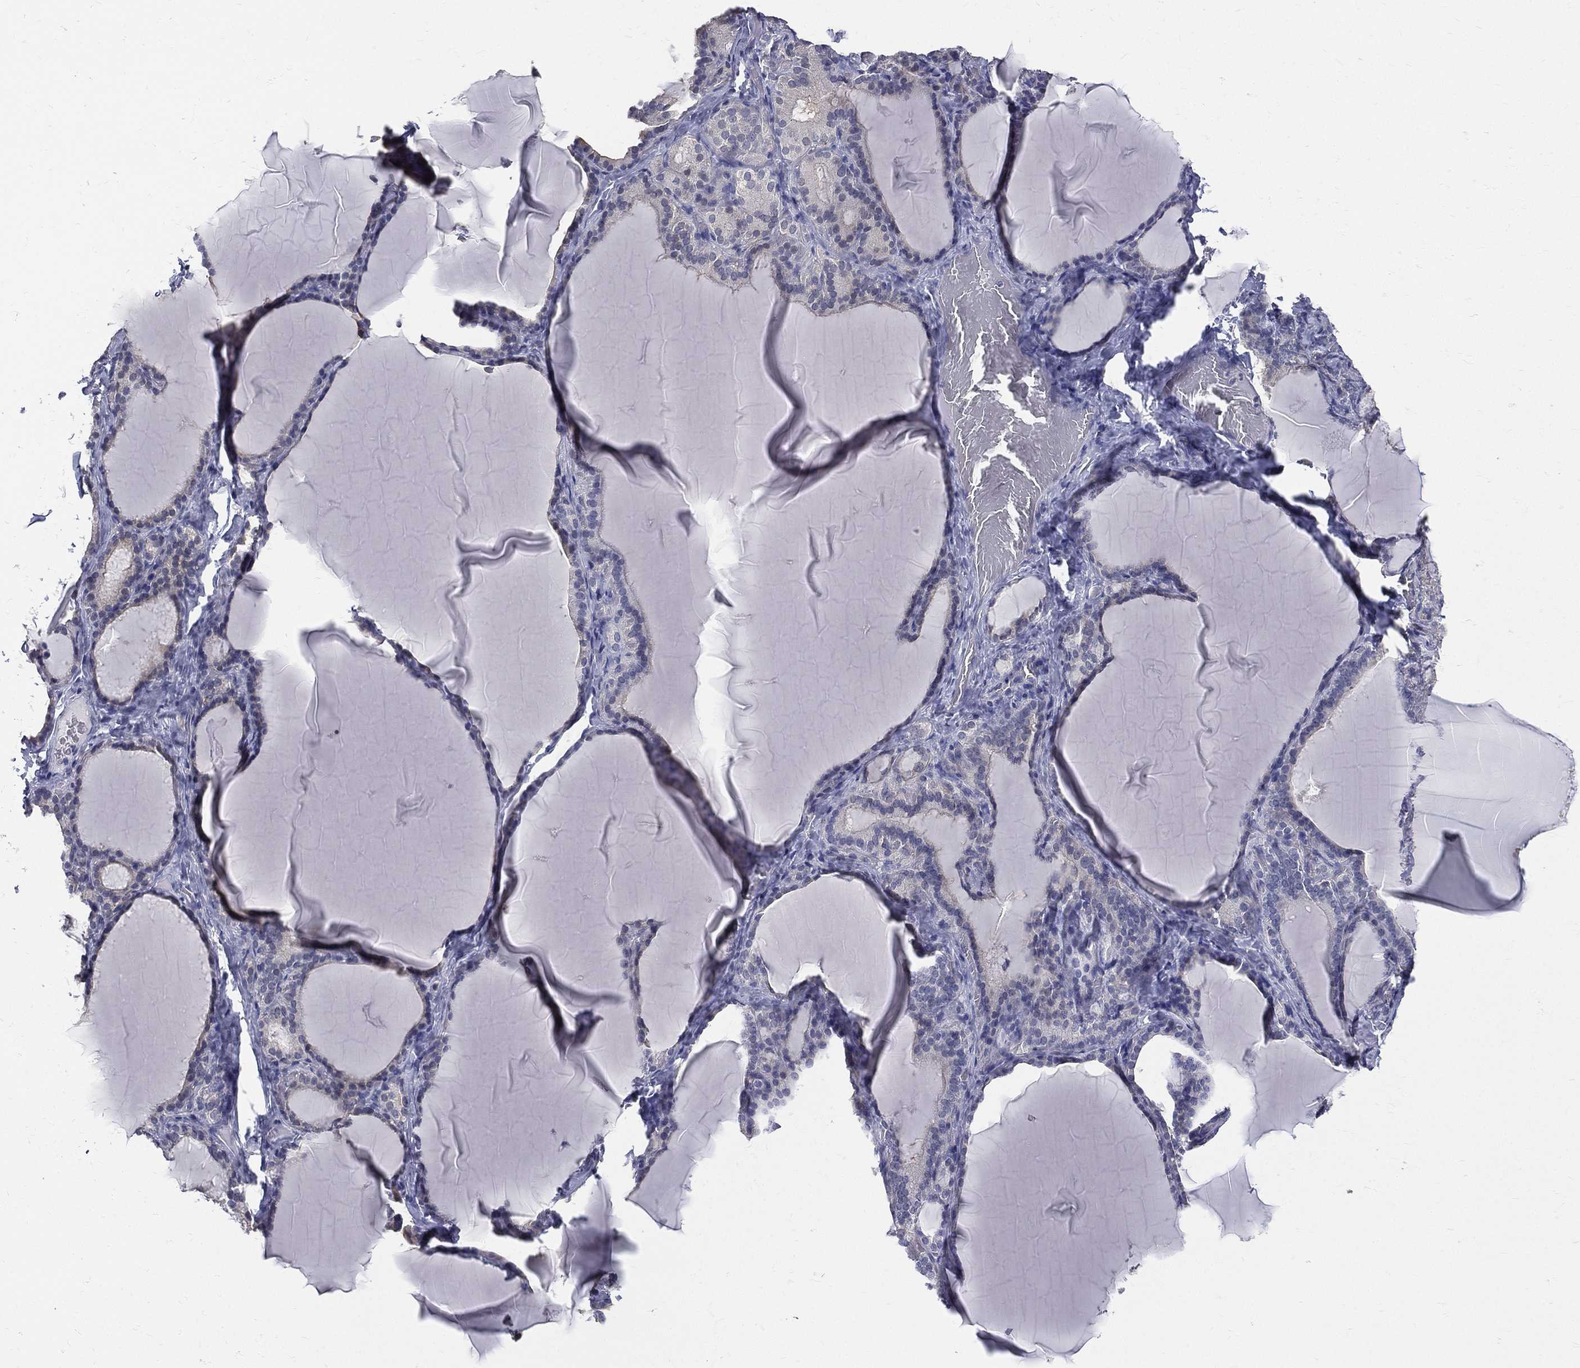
{"staining": {"intensity": "negative", "quantity": "none", "location": "none"}, "tissue": "thyroid gland", "cell_type": "Glandular cells", "image_type": "normal", "snomed": [{"axis": "morphology", "description": "Normal tissue, NOS"}, {"axis": "morphology", "description": "Hyperplasia, NOS"}, {"axis": "topography", "description": "Thyroid gland"}], "caption": "The image displays no staining of glandular cells in normal thyroid gland. The staining was performed using DAB to visualize the protein expression in brown, while the nuclei were stained in blue with hematoxylin (Magnification: 20x).", "gene": "ETNPPL", "patient": {"sex": "female", "age": 27}}